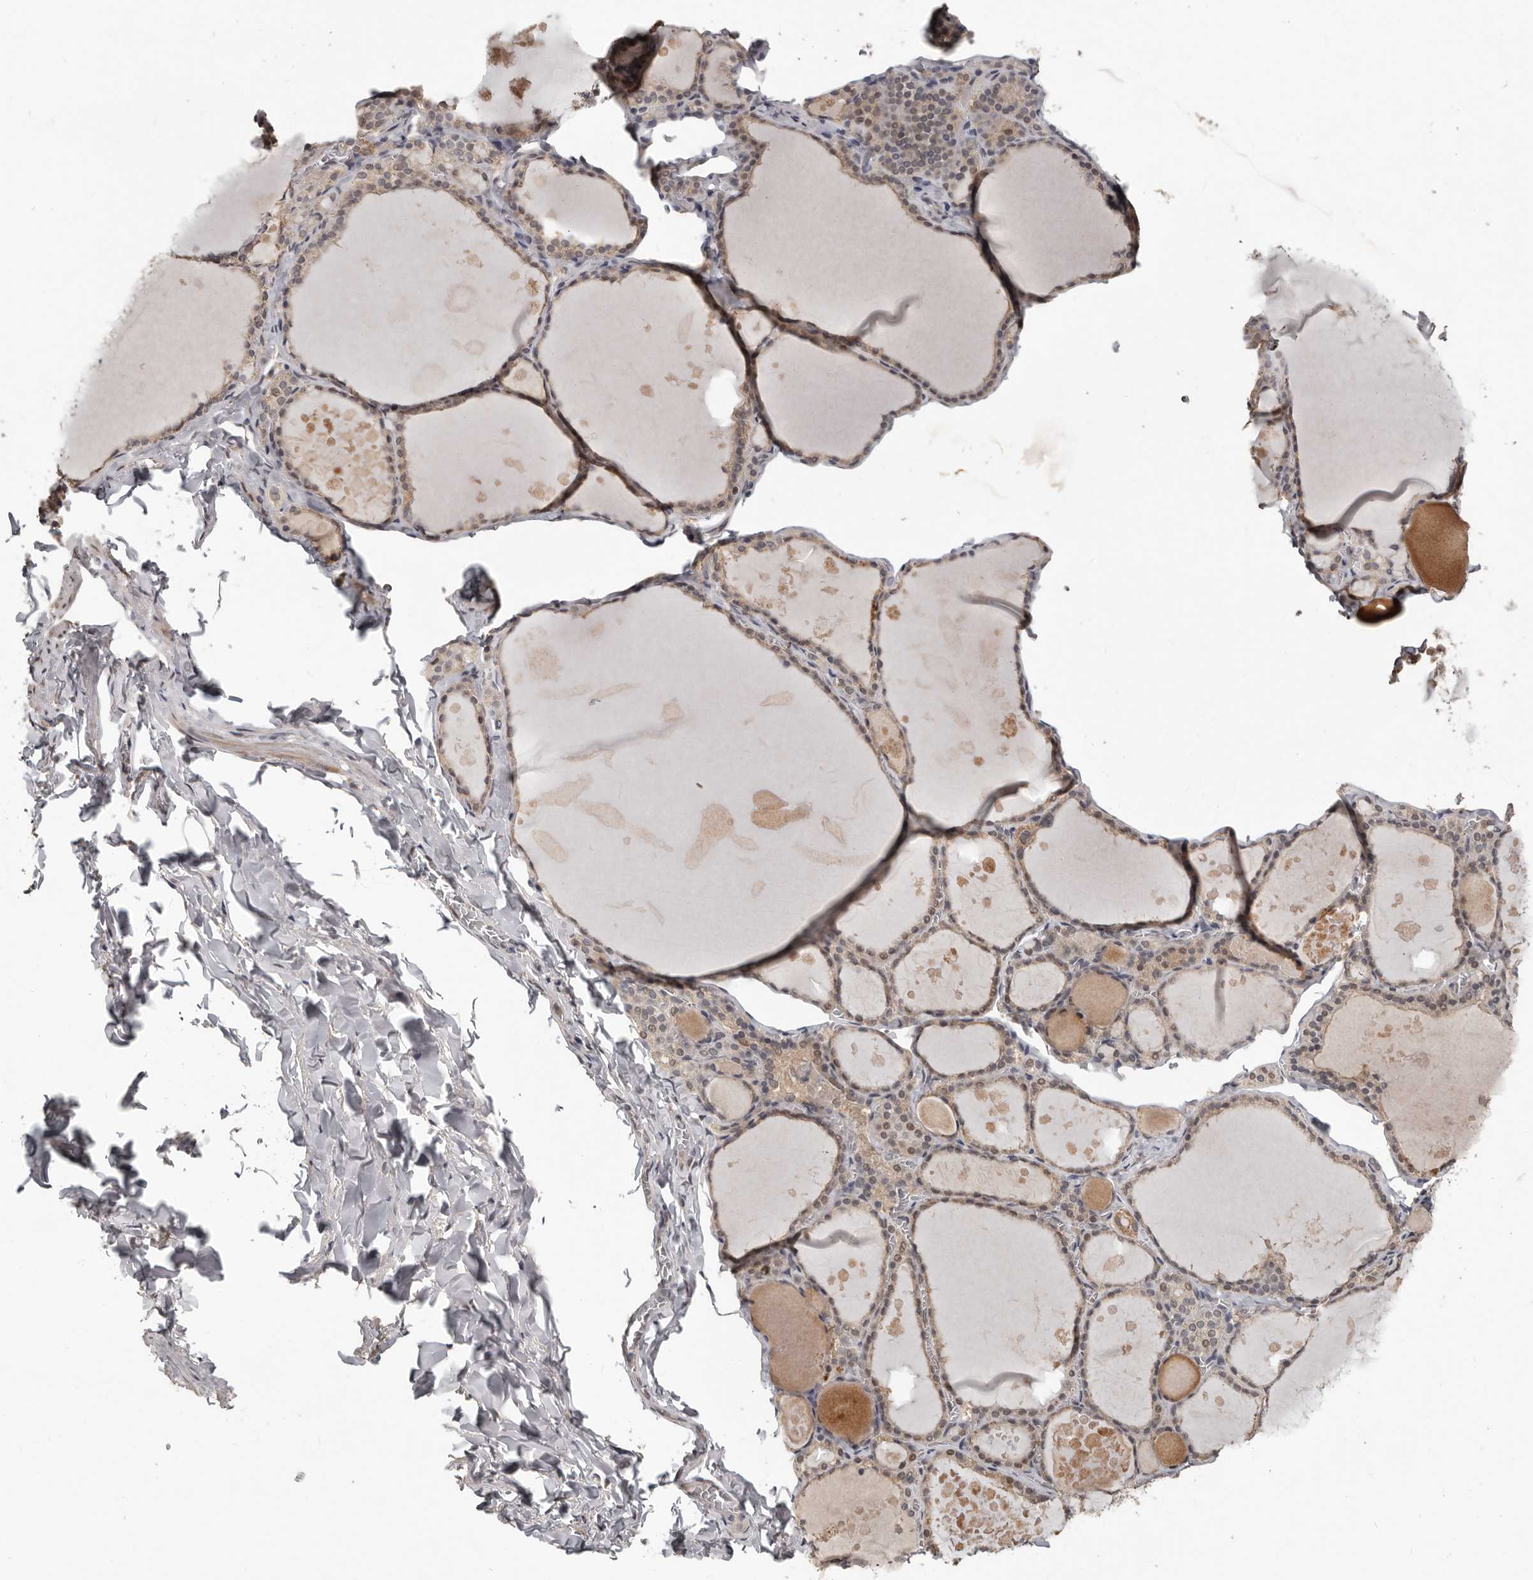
{"staining": {"intensity": "weak", "quantity": ">75%", "location": "cytoplasmic/membranous"}, "tissue": "thyroid gland", "cell_type": "Glandular cells", "image_type": "normal", "snomed": [{"axis": "morphology", "description": "Normal tissue, NOS"}, {"axis": "topography", "description": "Thyroid gland"}], "caption": "A photomicrograph showing weak cytoplasmic/membranous expression in approximately >75% of glandular cells in normal thyroid gland, as visualized by brown immunohistochemical staining.", "gene": "ZFP14", "patient": {"sex": "male", "age": 56}}